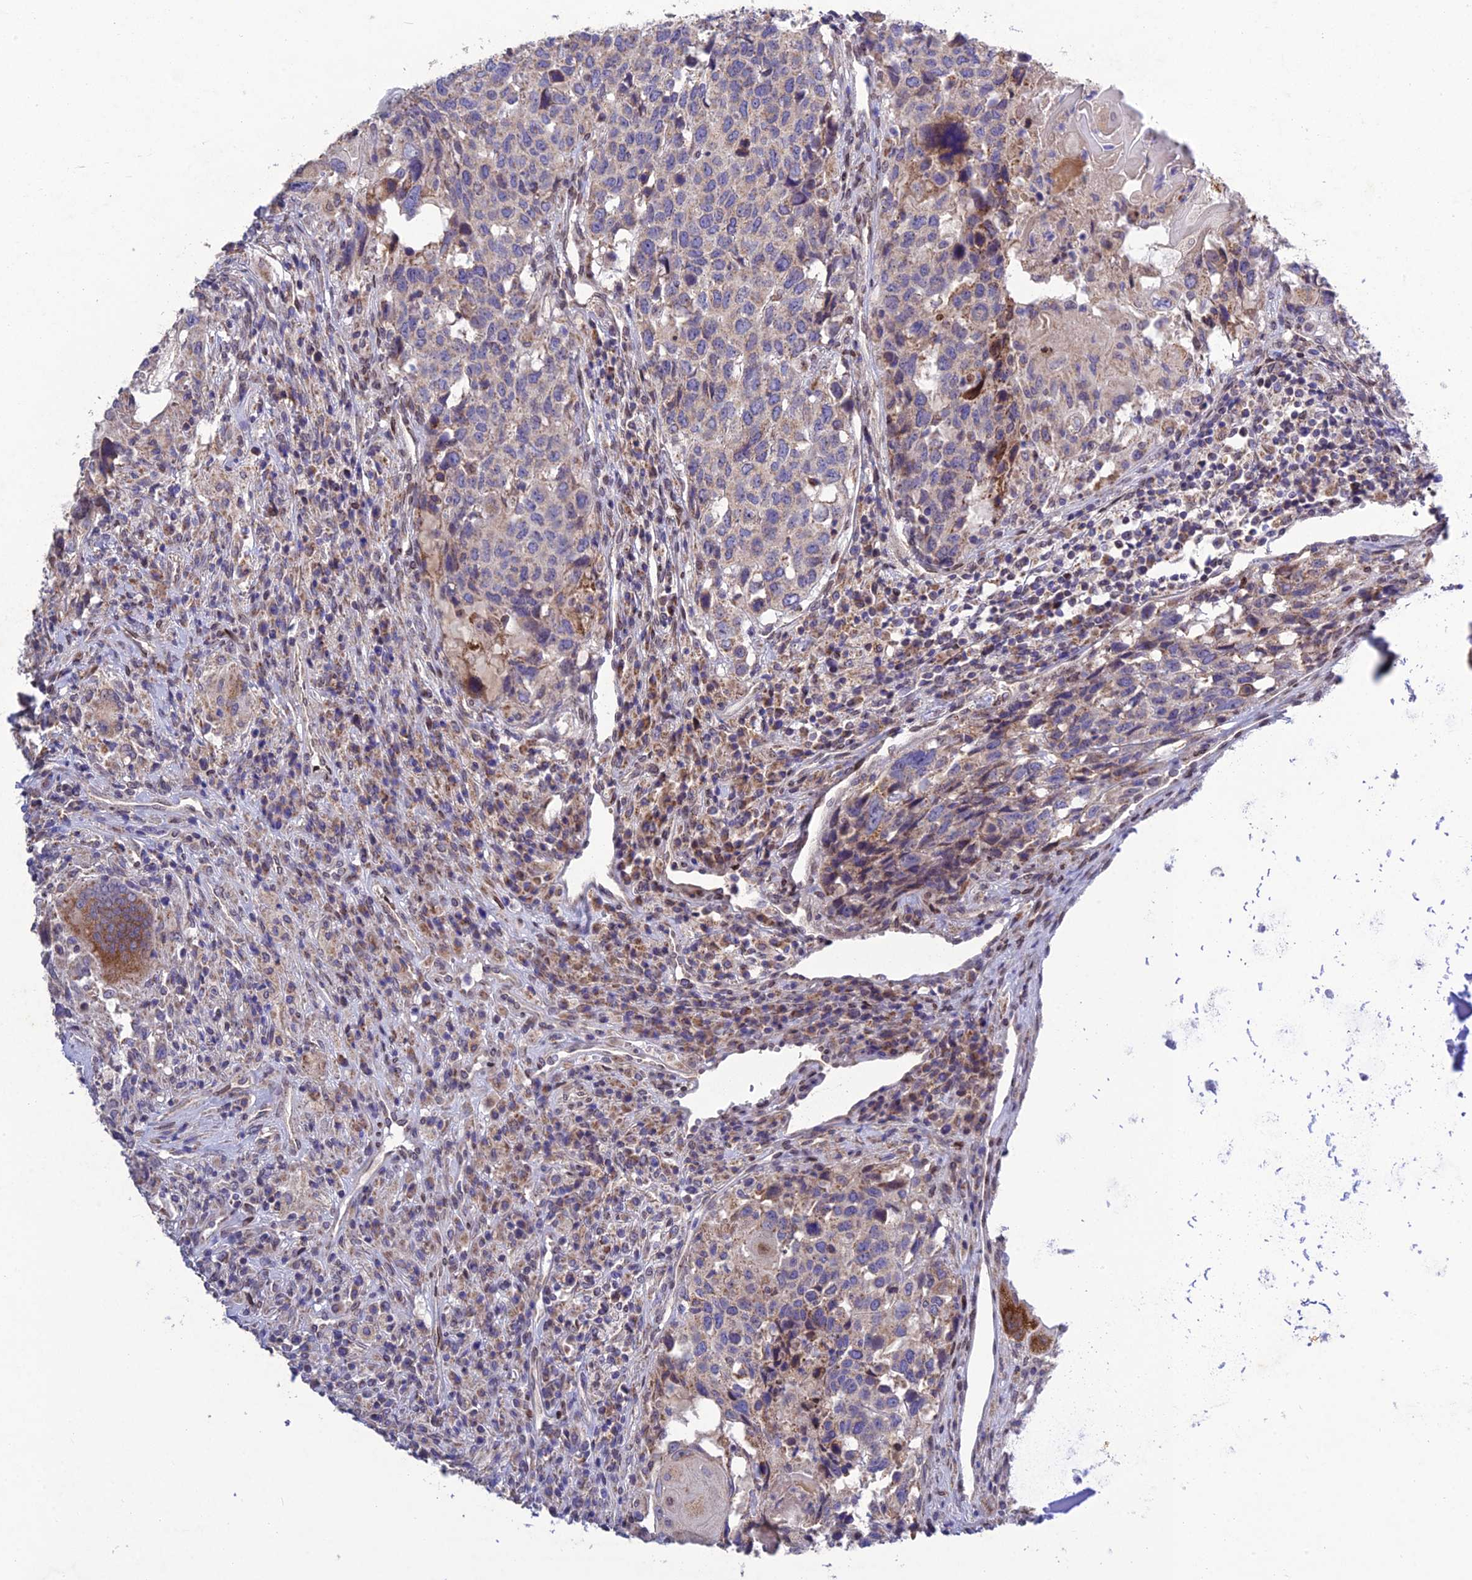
{"staining": {"intensity": "weak", "quantity": "<25%", "location": "cytoplasmic/membranous"}, "tissue": "head and neck cancer", "cell_type": "Tumor cells", "image_type": "cancer", "snomed": [{"axis": "morphology", "description": "Squamous cell carcinoma, NOS"}, {"axis": "topography", "description": "Head-Neck"}], "caption": "Immunohistochemical staining of human head and neck squamous cell carcinoma exhibits no significant positivity in tumor cells.", "gene": "MGAT2", "patient": {"sex": "male", "age": 66}}